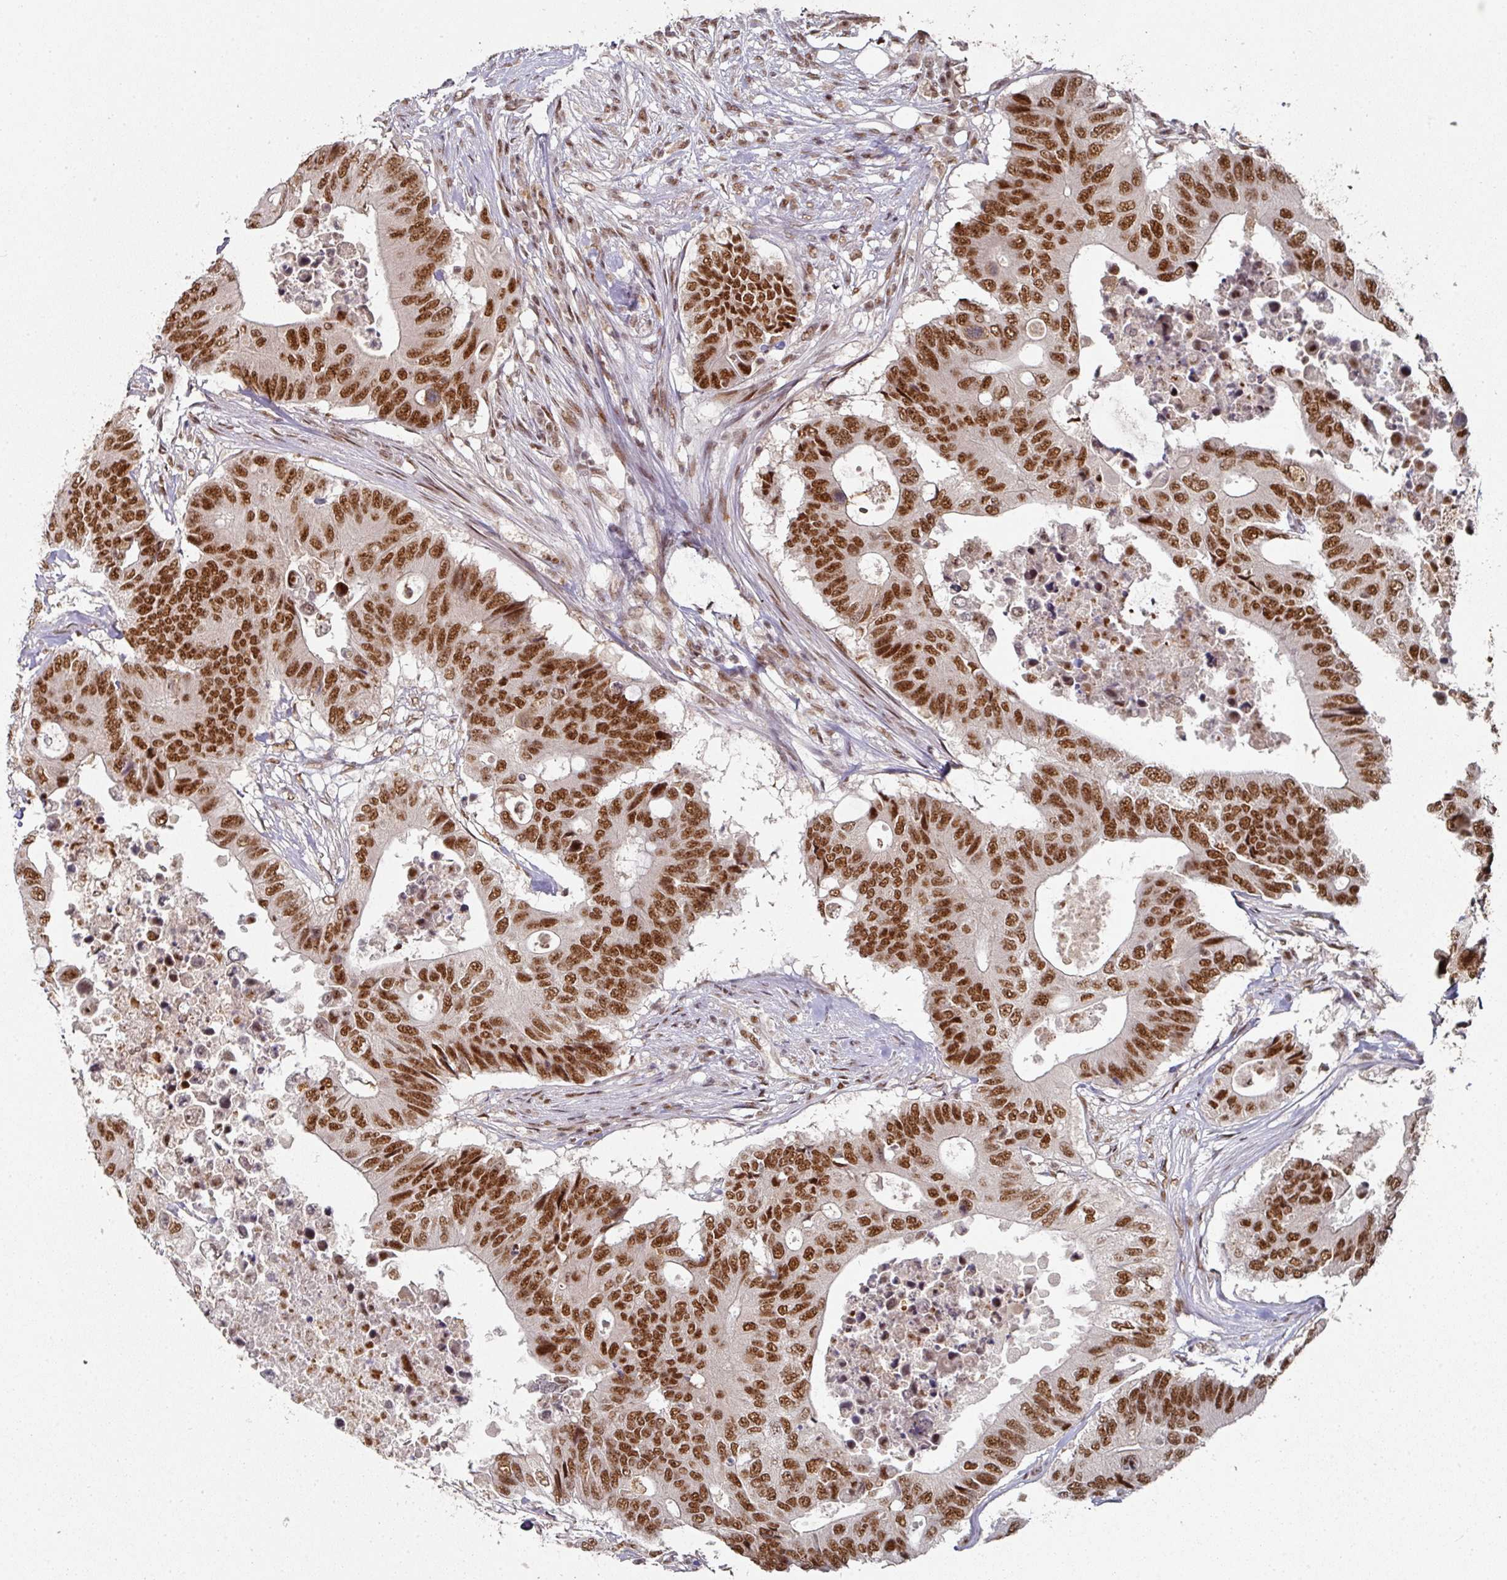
{"staining": {"intensity": "strong", "quantity": ">75%", "location": "nuclear"}, "tissue": "colorectal cancer", "cell_type": "Tumor cells", "image_type": "cancer", "snomed": [{"axis": "morphology", "description": "Adenocarcinoma, NOS"}, {"axis": "topography", "description": "Colon"}], "caption": "Protein expression analysis of human colorectal cancer reveals strong nuclear expression in approximately >75% of tumor cells. The staining was performed using DAB, with brown indicating positive protein expression. Nuclei are stained blue with hematoxylin.", "gene": "MEPCE", "patient": {"sex": "male", "age": 71}}